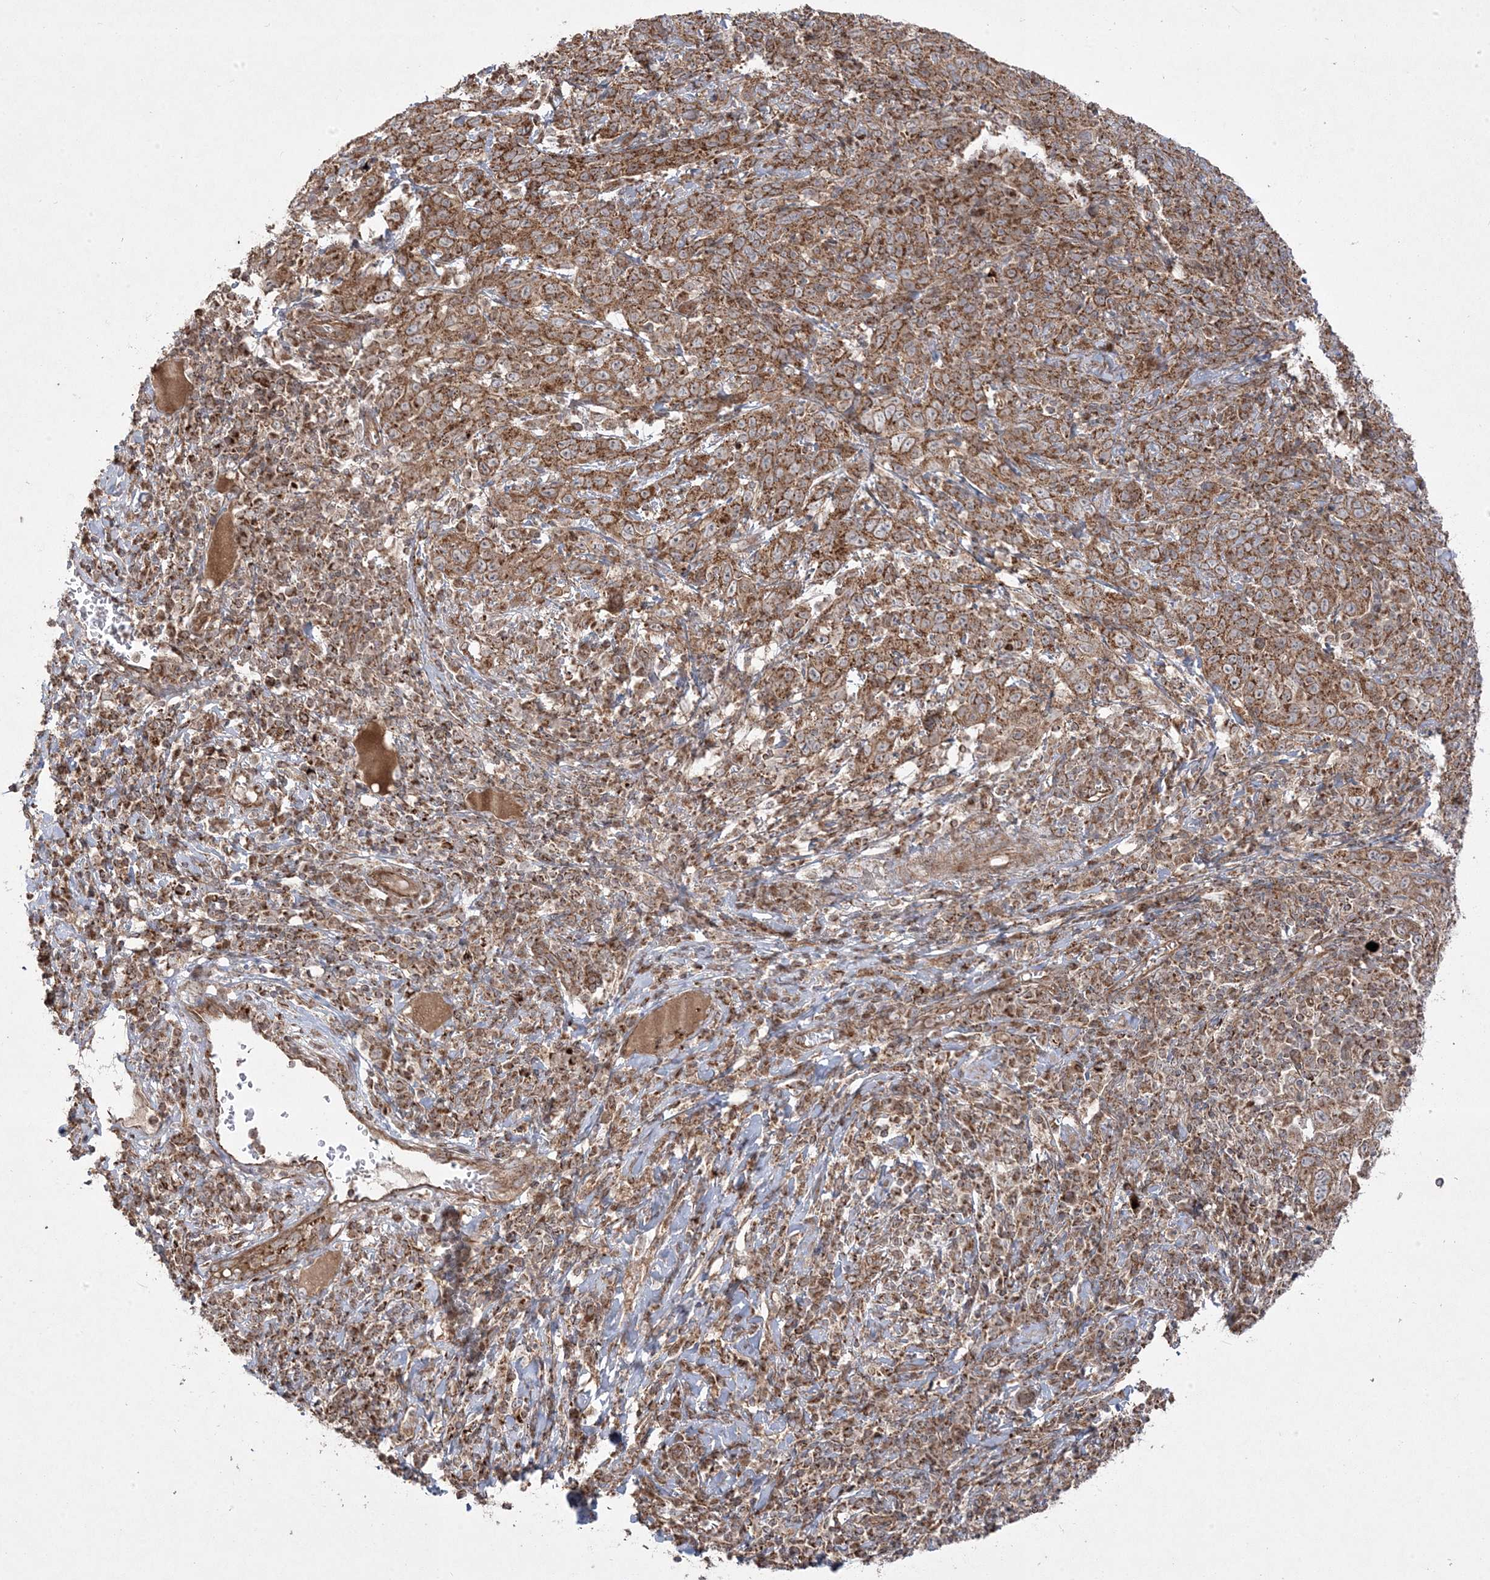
{"staining": {"intensity": "moderate", "quantity": ">75%", "location": "cytoplasmic/membranous"}, "tissue": "cervical cancer", "cell_type": "Tumor cells", "image_type": "cancer", "snomed": [{"axis": "morphology", "description": "Squamous cell carcinoma, NOS"}, {"axis": "topography", "description": "Cervix"}], "caption": "Cervical cancer stained with DAB IHC displays medium levels of moderate cytoplasmic/membranous staining in approximately >75% of tumor cells. (brown staining indicates protein expression, while blue staining denotes nuclei).", "gene": "CLUAP1", "patient": {"sex": "female", "age": 46}}